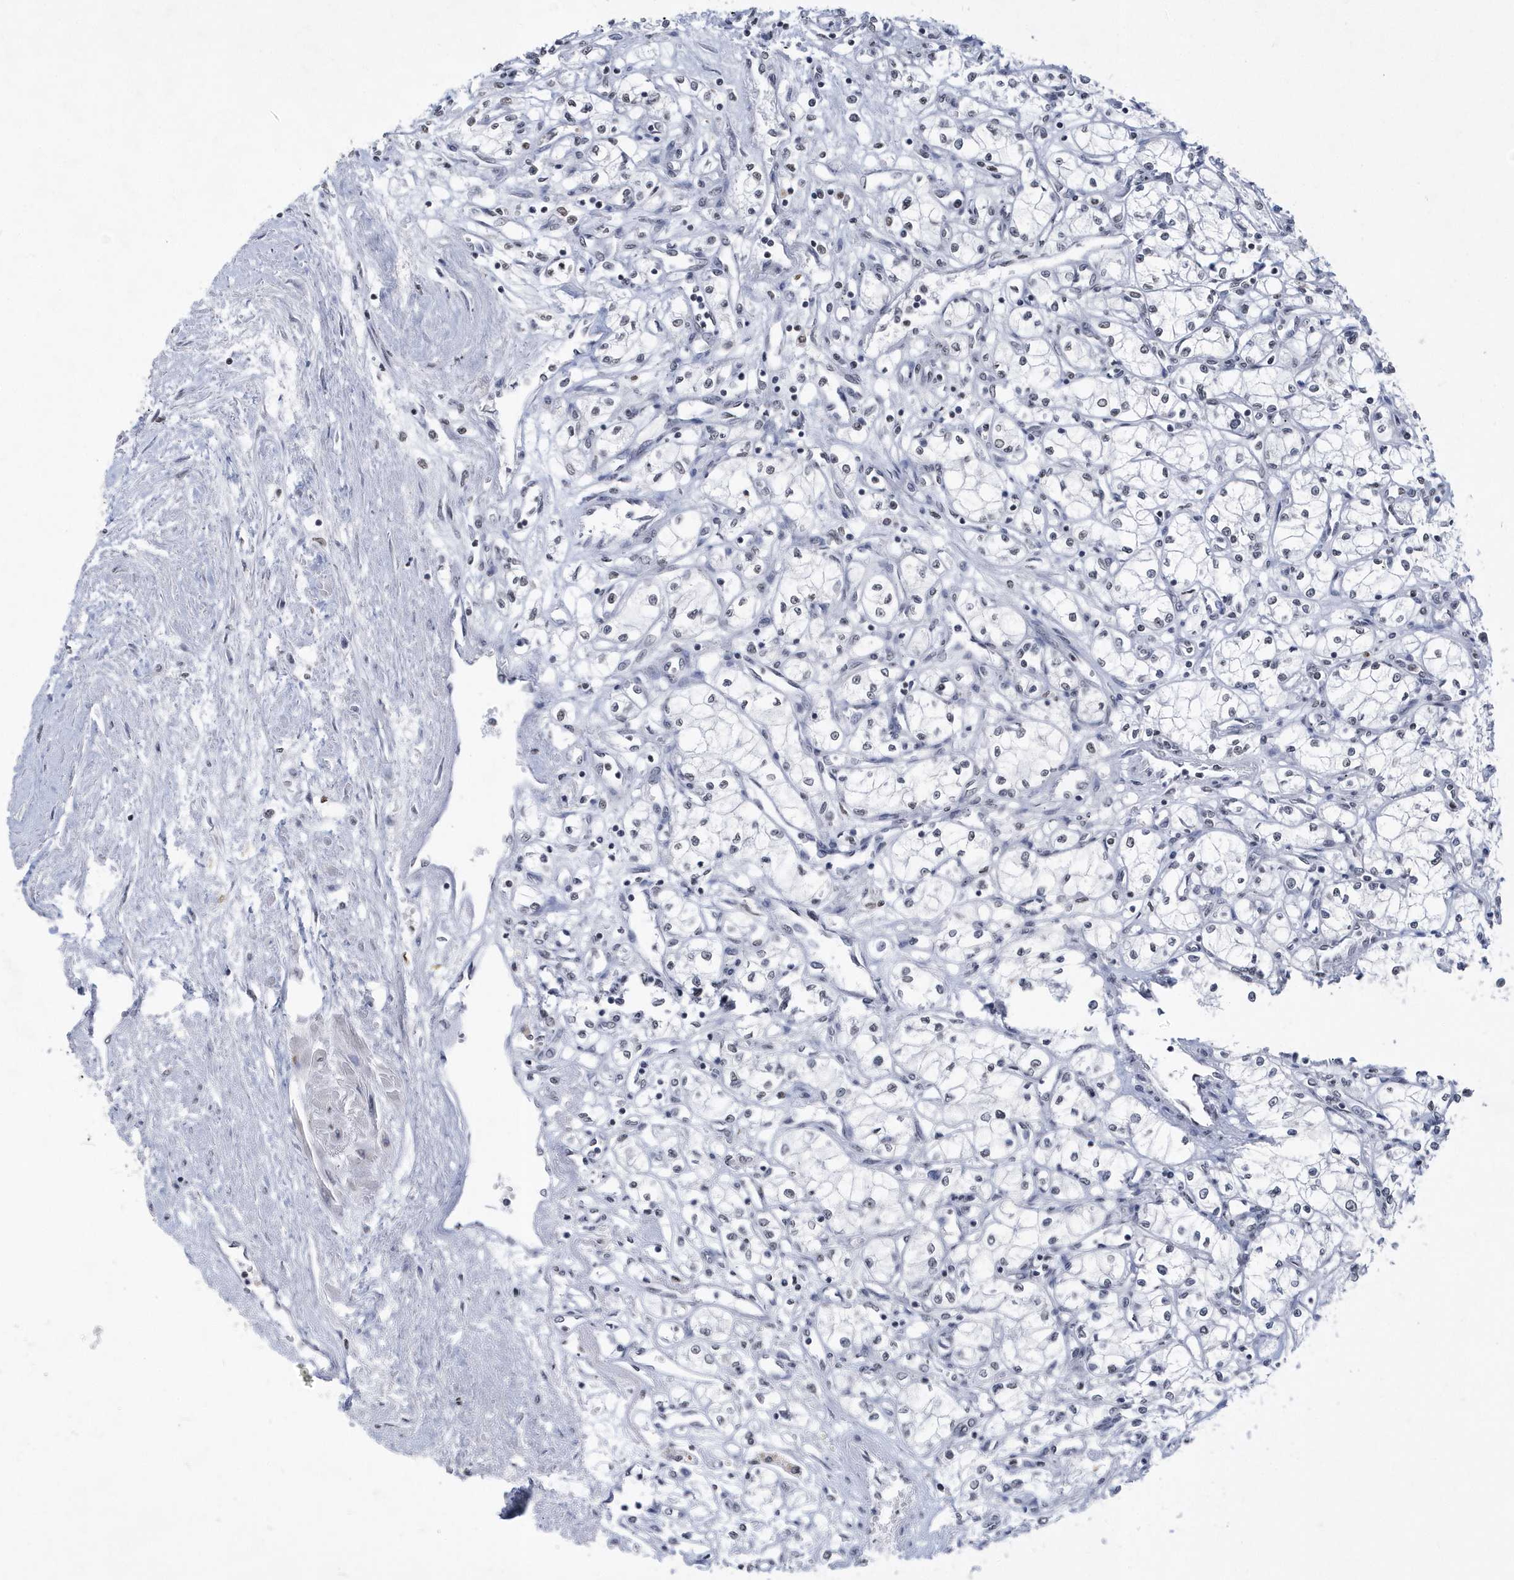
{"staining": {"intensity": "negative", "quantity": "none", "location": "none"}, "tissue": "renal cancer", "cell_type": "Tumor cells", "image_type": "cancer", "snomed": [{"axis": "morphology", "description": "Adenocarcinoma, NOS"}, {"axis": "topography", "description": "Kidney"}], "caption": "This is an immunohistochemistry (IHC) histopathology image of human adenocarcinoma (renal). There is no positivity in tumor cells.", "gene": "VWA5B2", "patient": {"sex": "male", "age": 59}}